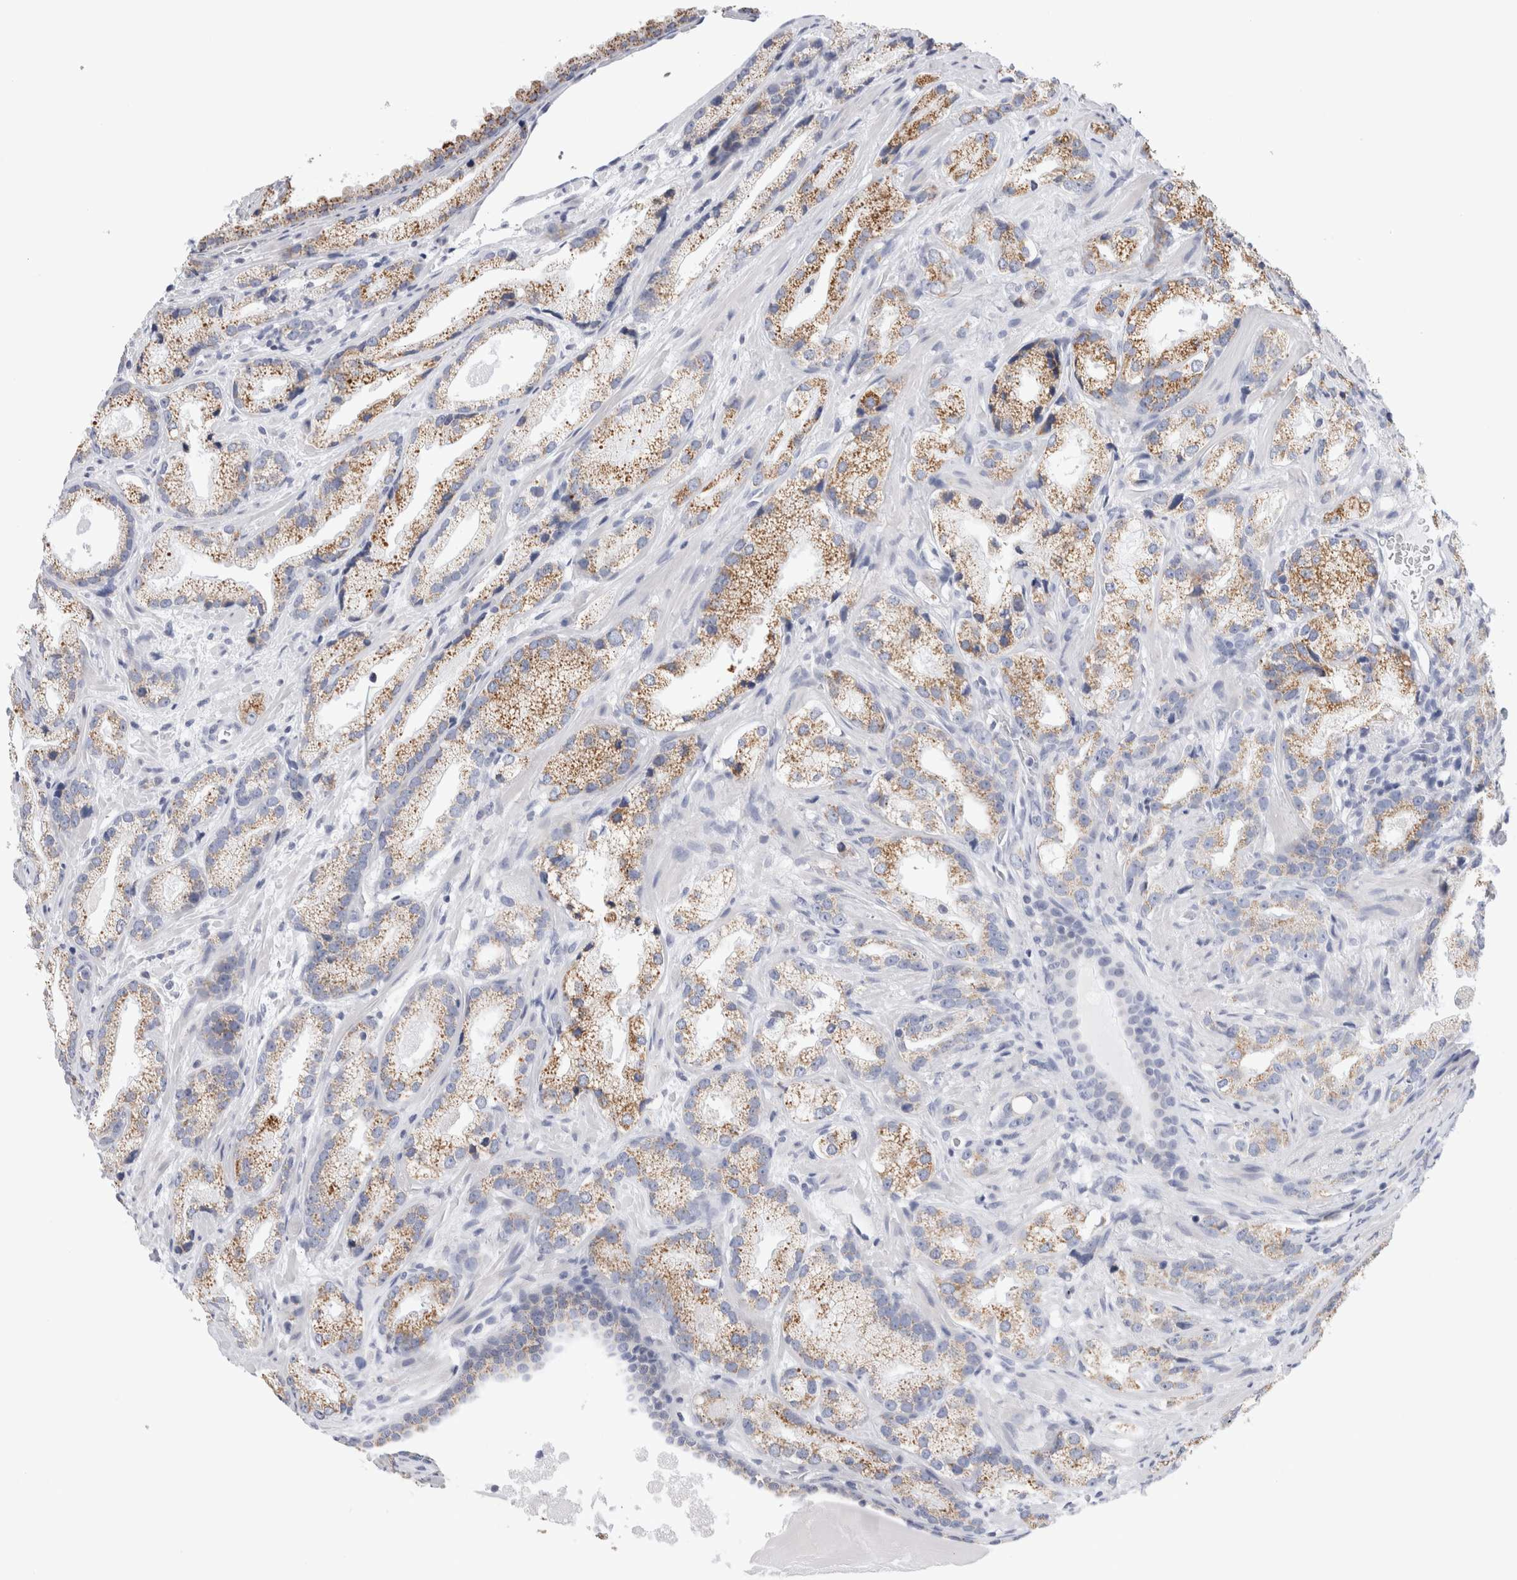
{"staining": {"intensity": "moderate", "quantity": ">75%", "location": "cytoplasmic/membranous"}, "tissue": "prostate cancer", "cell_type": "Tumor cells", "image_type": "cancer", "snomed": [{"axis": "morphology", "description": "Adenocarcinoma, High grade"}, {"axis": "topography", "description": "Prostate"}], "caption": "Tumor cells demonstrate medium levels of moderate cytoplasmic/membranous positivity in approximately >75% of cells in prostate cancer. (IHC, brightfield microscopy, high magnification).", "gene": "ECHDC2", "patient": {"sex": "male", "age": 63}}